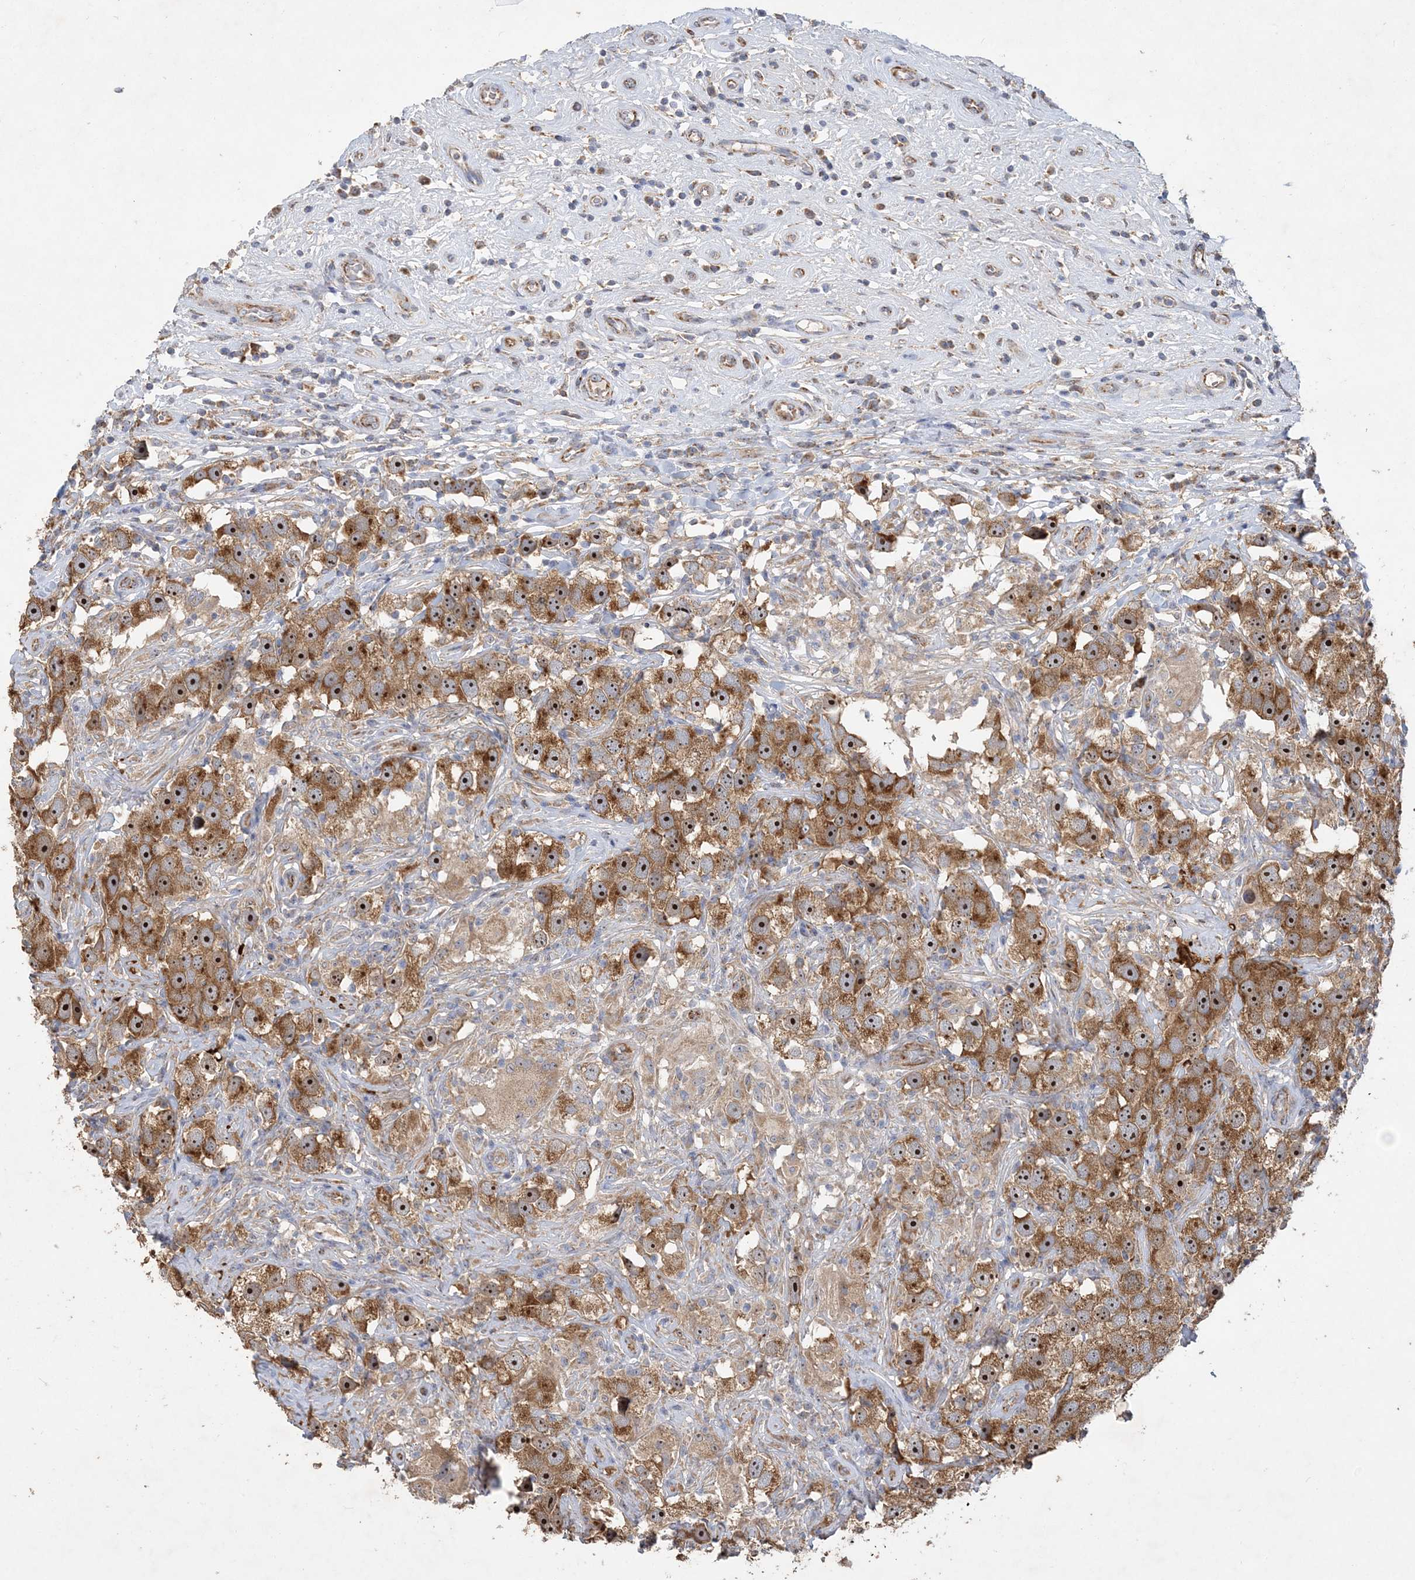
{"staining": {"intensity": "strong", "quantity": ">75%", "location": "cytoplasmic/membranous,nuclear"}, "tissue": "testis cancer", "cell_type": "Tumor cells", "image_type": "cancer", "snomed": [{"axis": "morphology", "description": "Seminoma, NOS"}, {"axis": "topography", "description": "Testis"}], "caption": "Immunohistochemistry (DAB (3,3'-diaminobenzidine)) staining of human testis cancer shows strong cytoplasmic/membranous and nuclear protein positivity in approximately >75% of tumor cells. Using DAB (brown) and hematoxylin (blue) stains, captured at high magnification using brightfield microscopy.", "gene": "FEZ2", "patient": {"sex": "male", "age": 49}}